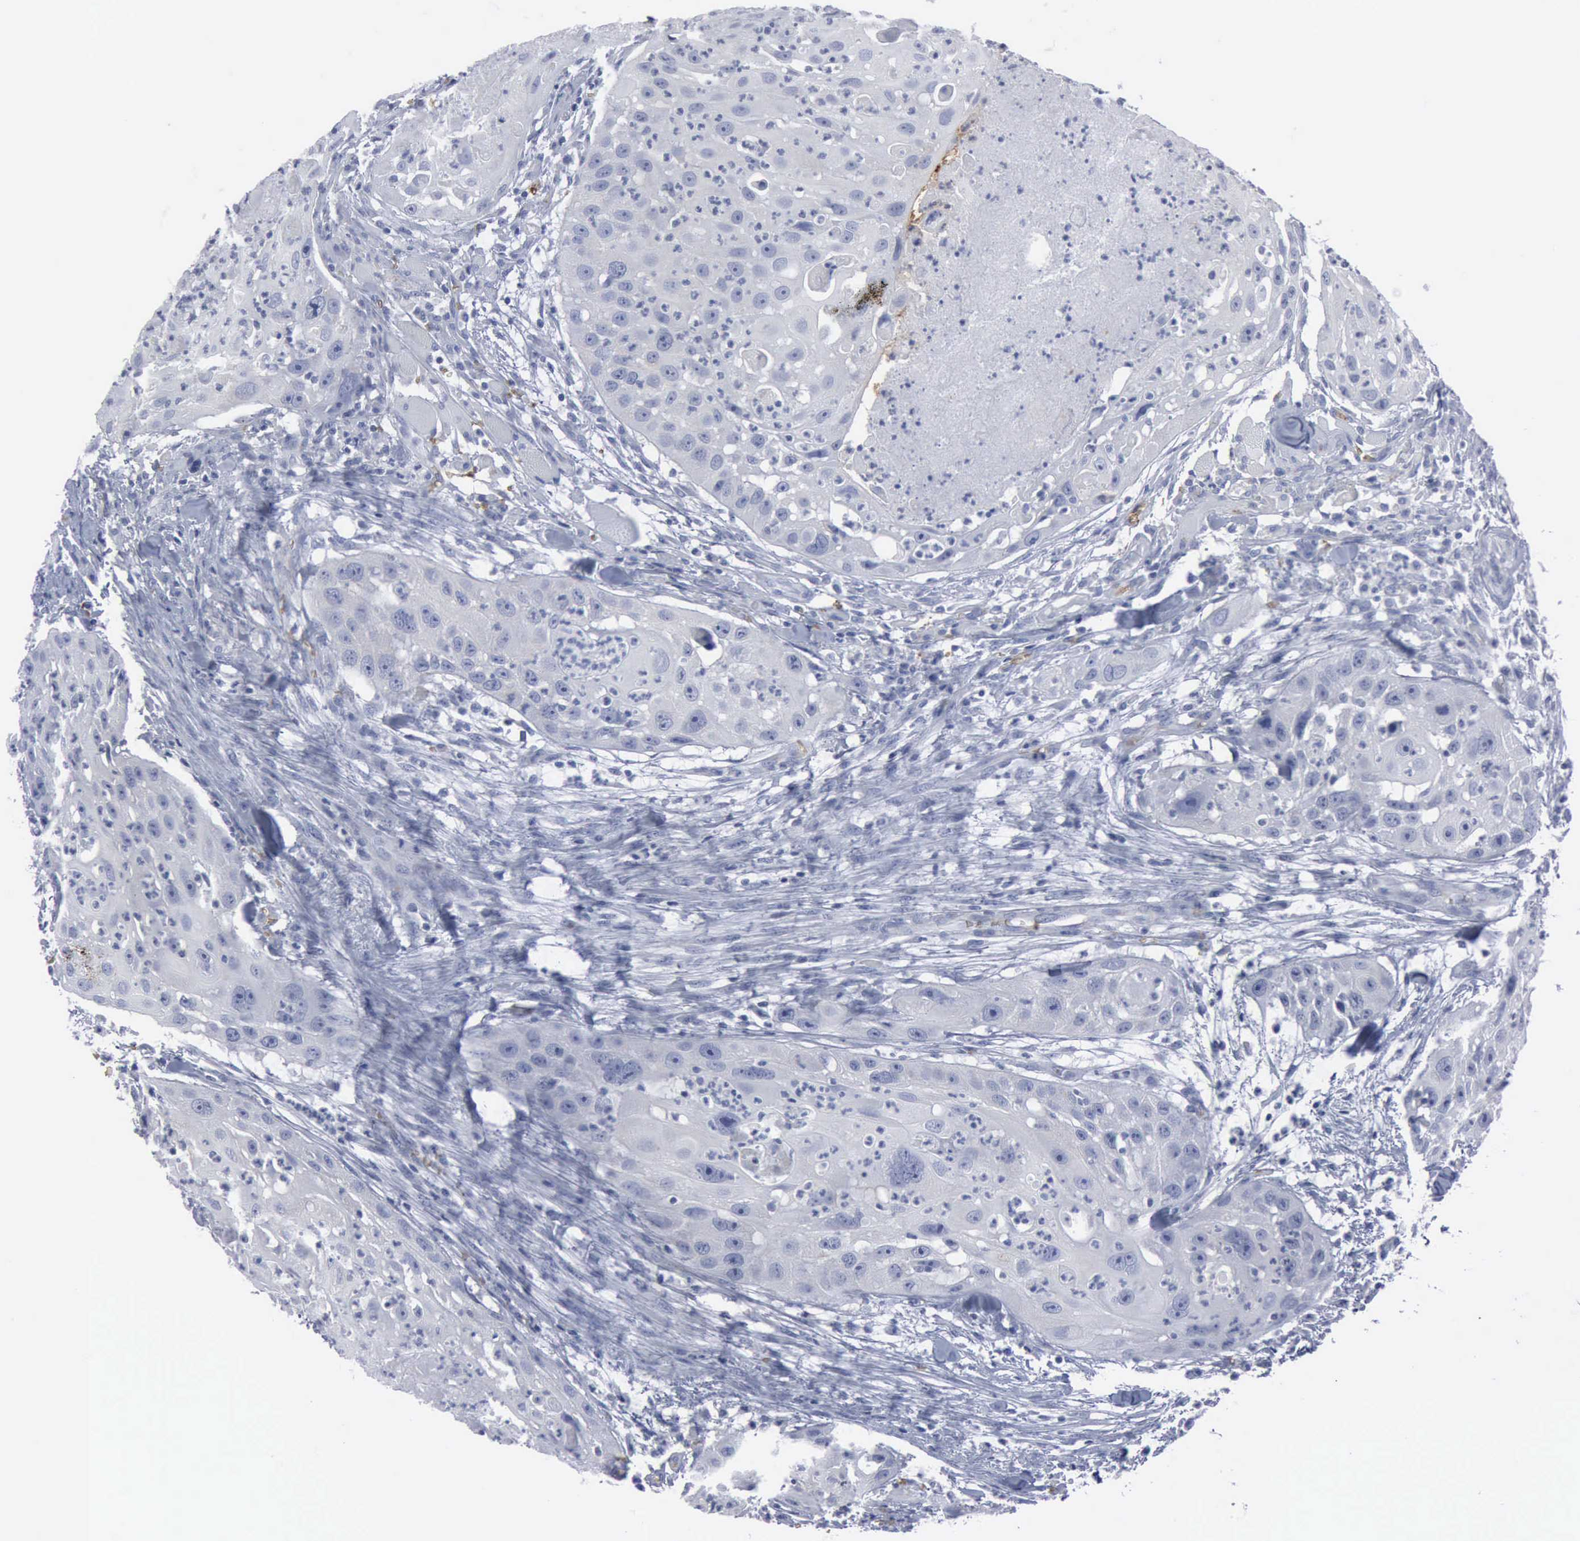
{"staining": {"intensity": "negative", "quantity": "none", "location": "none"}, "tissue": "head and neck cancer", "cell_type": "Tumor cells", "image_type": "cancer", "snomed": [{"axis": "morphology", "description": "Squamous cell carcinoma, NOS"}, {"axis": "topography", "description": "Head-Neck"}], "caption": "A high-resolution image shows IHC staining of head and neck cancer, which demonstrates no significant expression in tumor cells.", "gene": "TGFB1", "patient": {"sex": "male", "age": 64}}